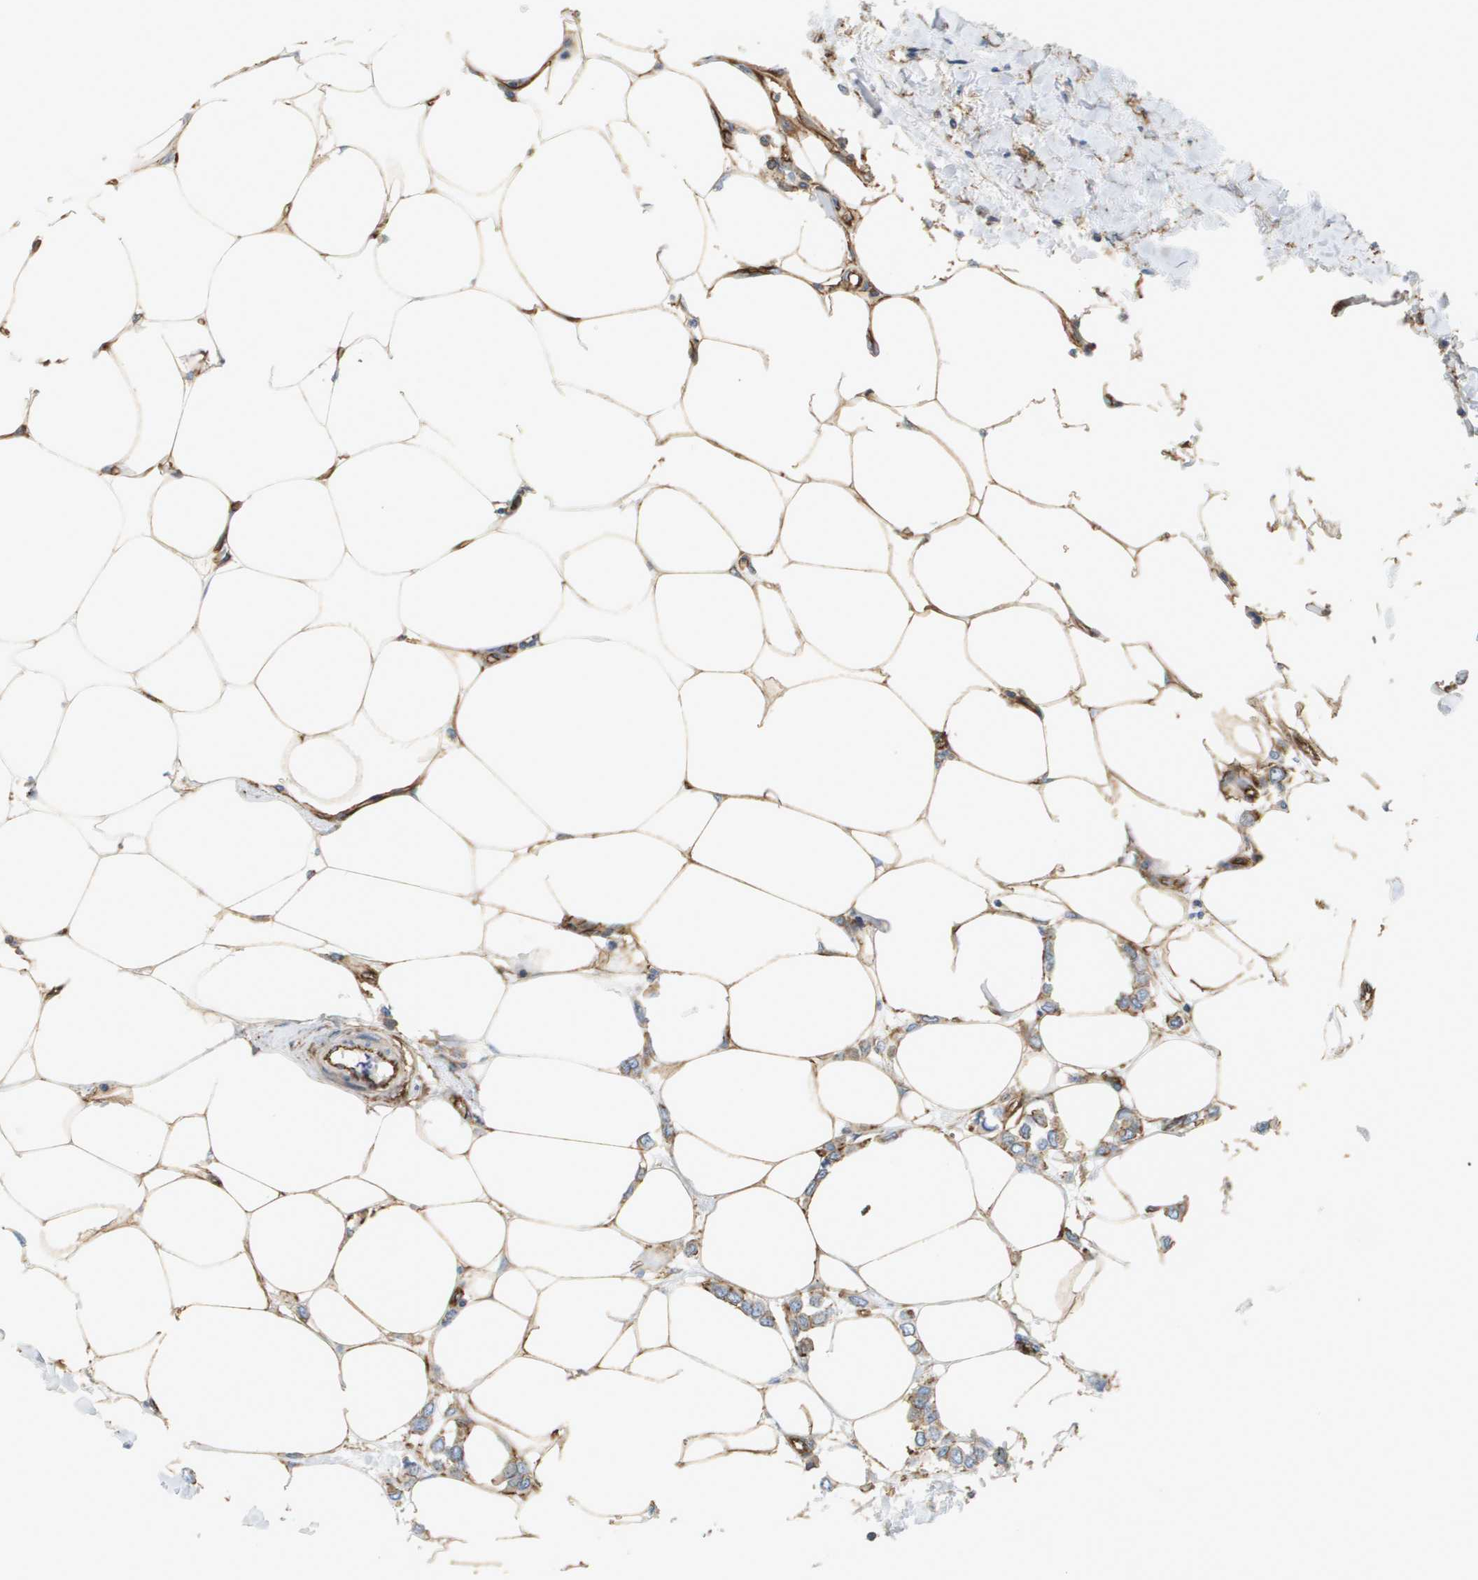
{"staining": {"intensity": "weak", "quantity": ">75%", "location": "cytoplasmic/membranous"}, "tissue": "breast cancer", "cell_type": "Tumor cells", "image_type": "cancer", "snomed": [{"axis": "morphology", "description": "Lobular carcinoma"}, {"axis": "topography", "description": "Breast"}], "caption": "A low amount of weak cytoplasmic/membranous positivity is seen in approximately >75% of tumor cells in breast cancer tissue.", "gene": "SGMS2", "patient": {"sex": "female", "age": 51}}